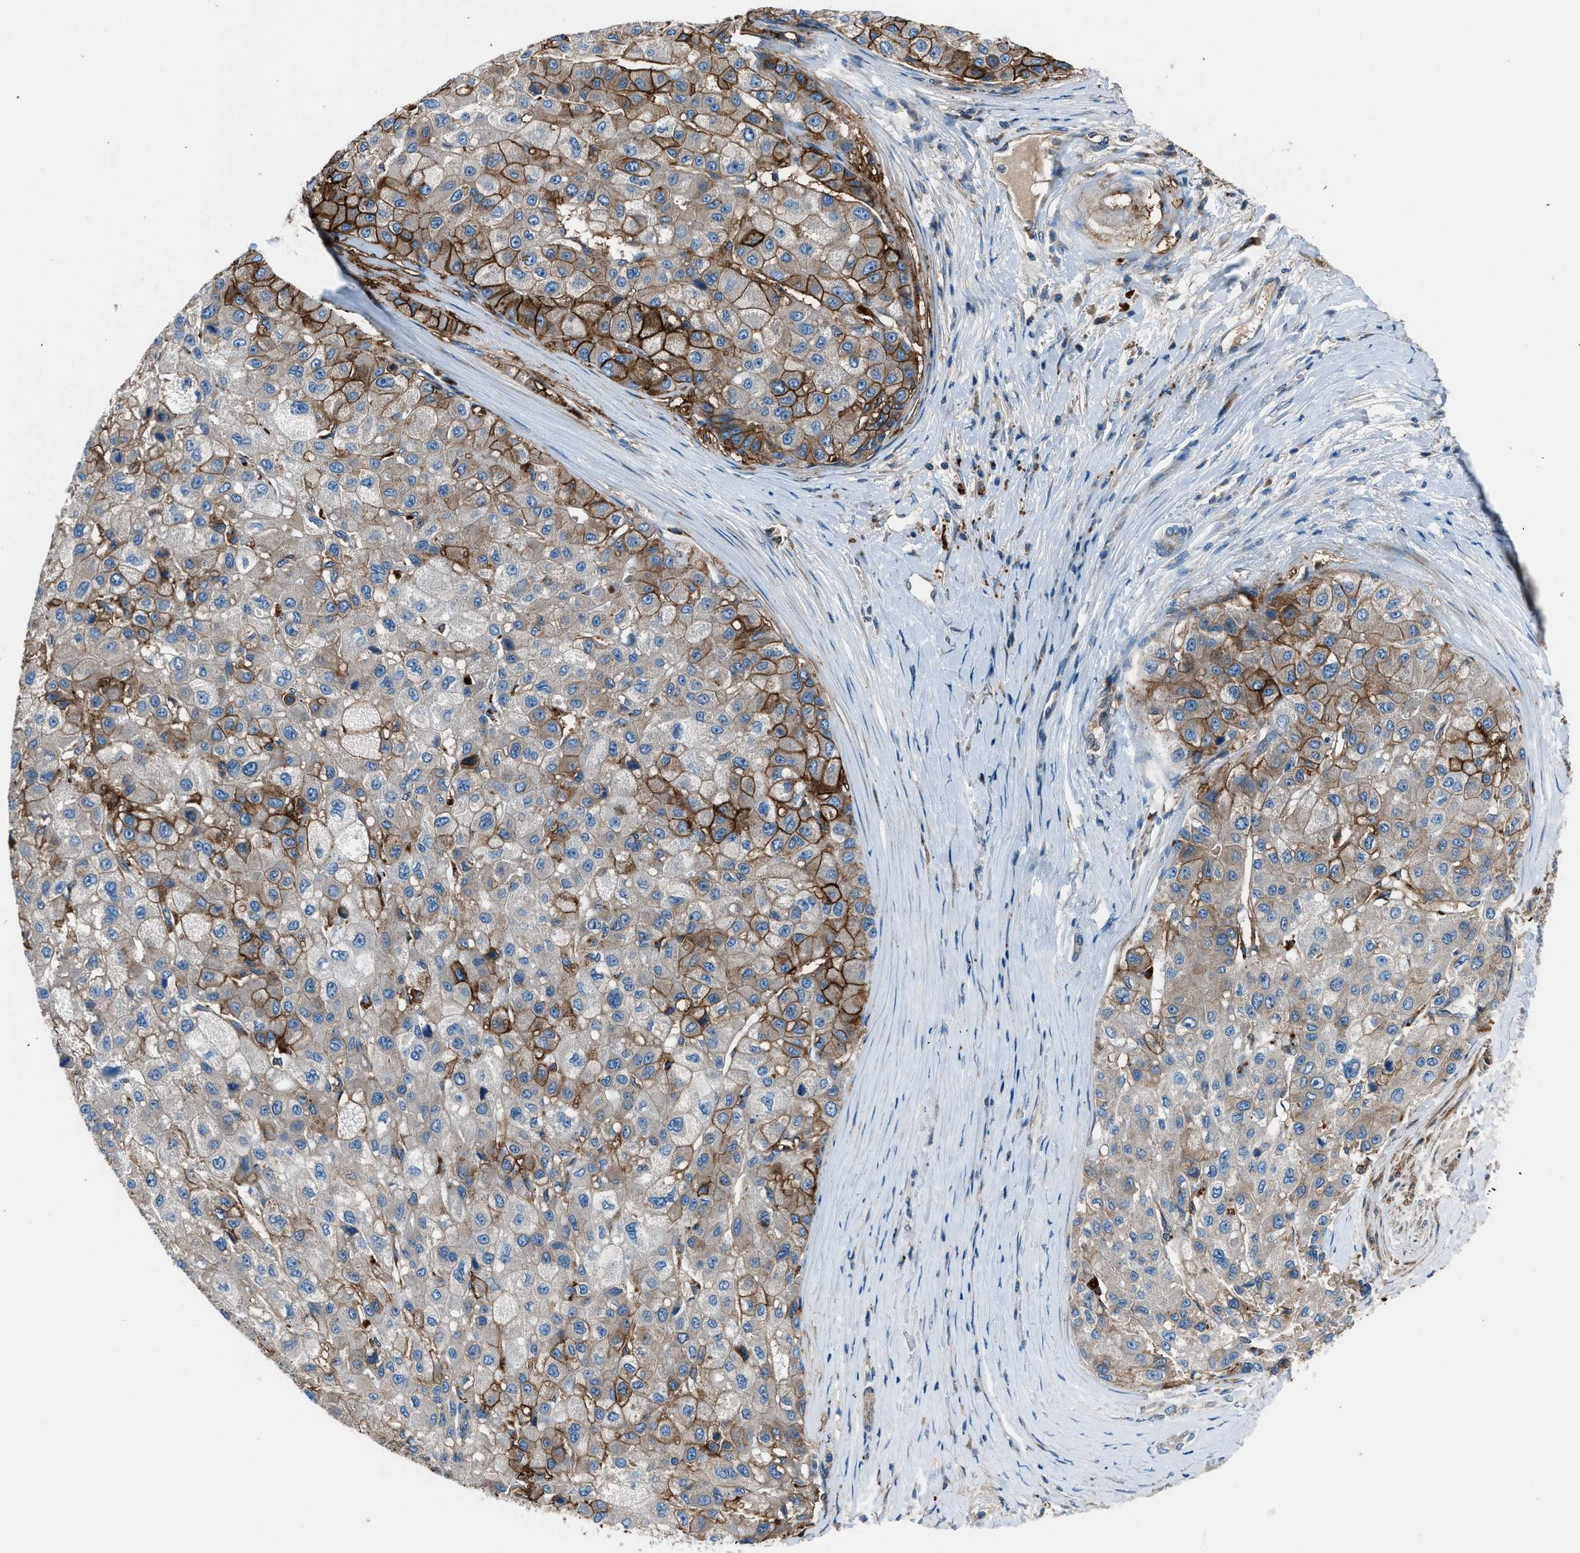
{"staining": {"intensity": "moderate", "quantity": "25%-75%", "location": "cytoplasmic/membranous"}, "tissue": "liver cancer", "cell_type": "Tumor cells", "image_type": "cancer", "snomed": [{"axis": "morphology", "description": "Carcinoma, Hepatocellular, NOS"}, {"axis": "topography", "description": "Liver"}], "caption": "Protein staining of liver cancer (hepatocellular carcinoma) tissue demonstrates moderate cytoplasmic/membranous expression in about 25%-75% of tumor cells. (DAB = brown stain, brightfield microscopy at high magnification).", "gene": "LMBR1", "patient": {"sex": "male", "age": 80}}